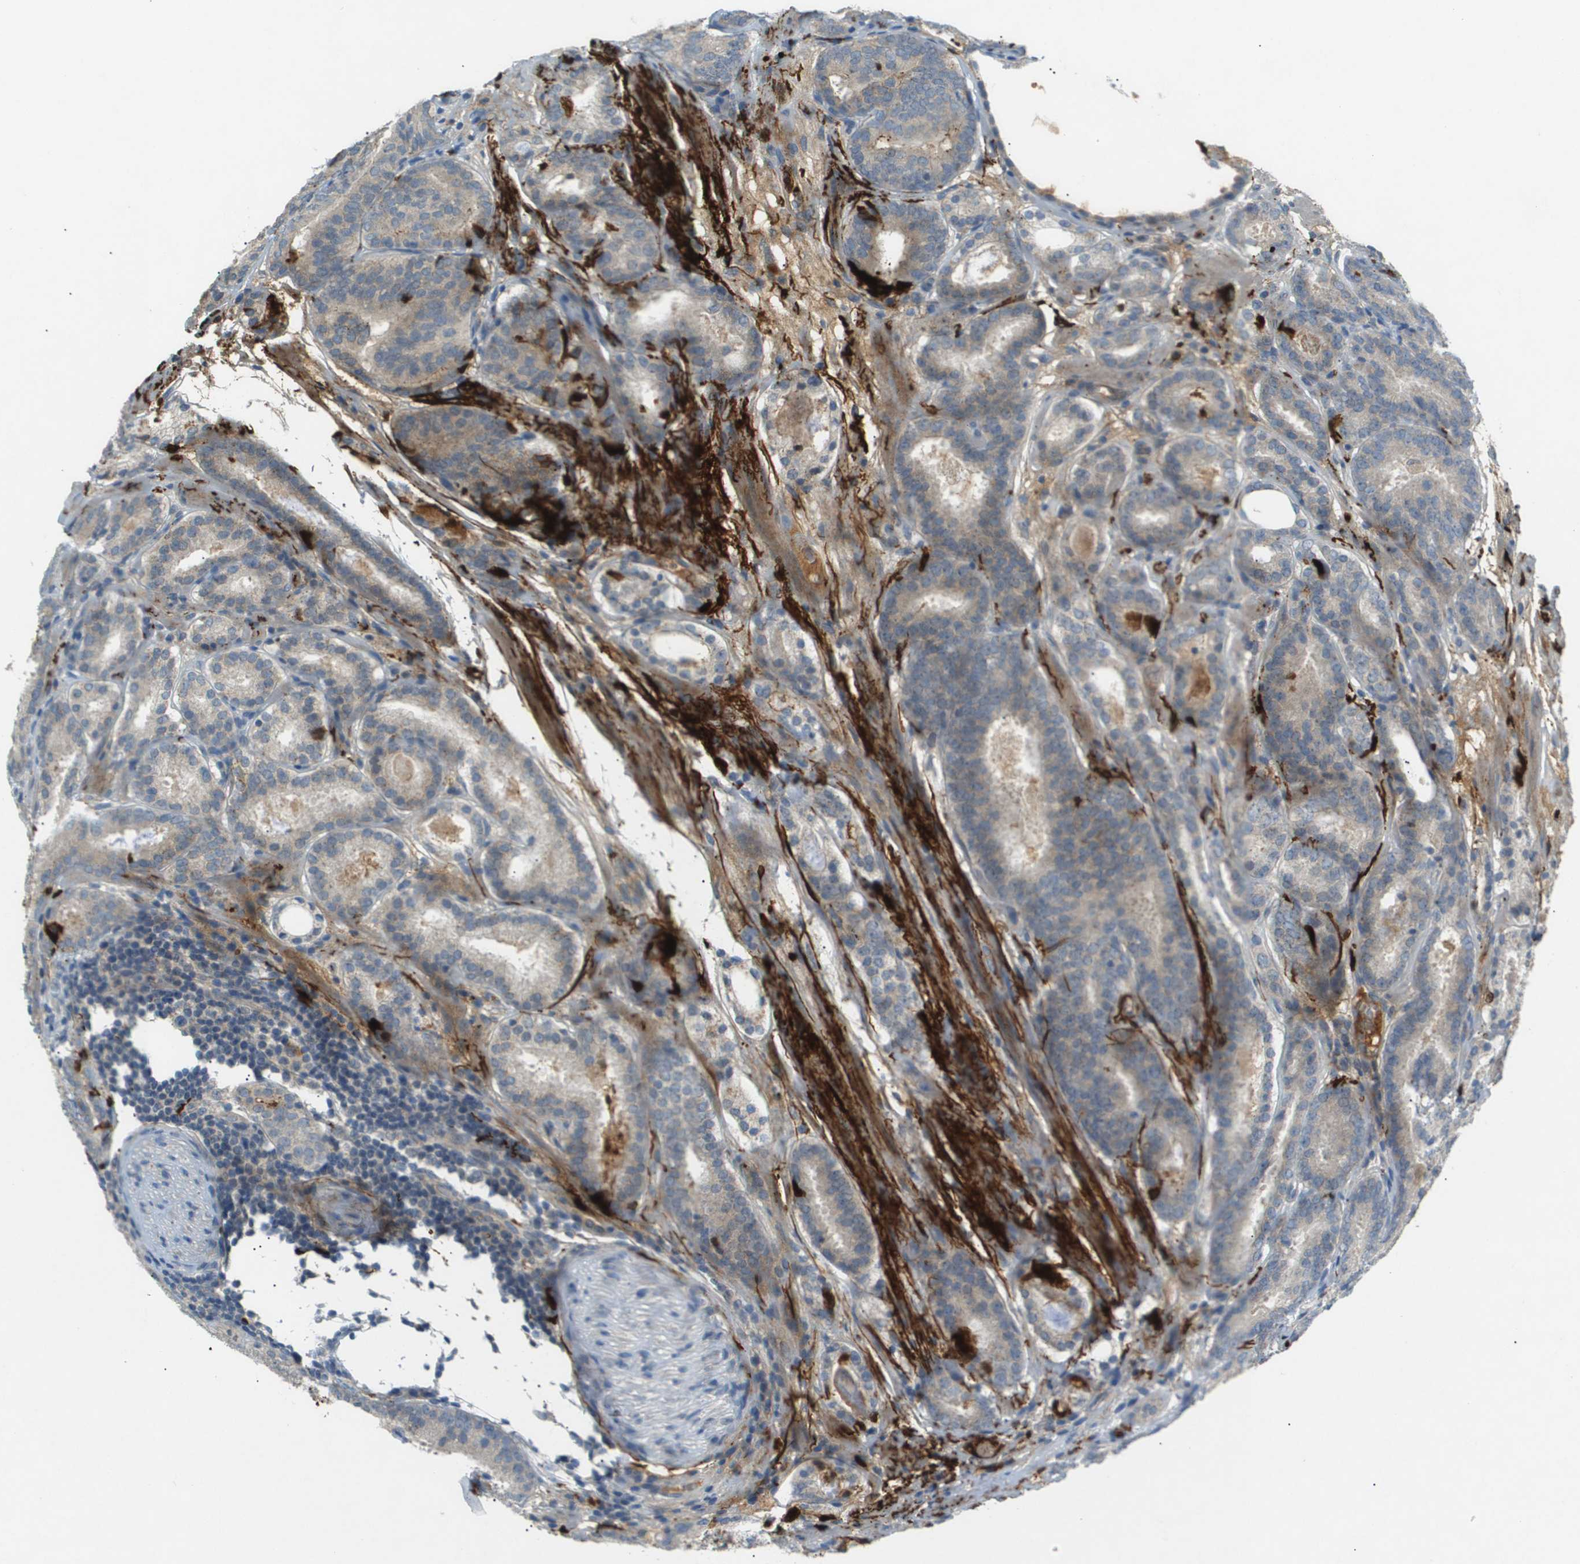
{"staining": {"intensity": "weak", "quantity": "<25%", "location": "cytoplasmic/membranous"}, "tissue": "prostate cancer", "cell_type": "Tumor cells", "image_type": "cancer", "snomed": [{"axis": "morphology", "description": "Adenocarcinoma, Low grade"}, {"axis": "topography", "description": "Prostate"}], "caption": "Immunohistochemistry of prostate cancer (low-grade adenocarcinoma) demonstrates no positivity in tumor cells.", "gene": "VTN", "patient": {"sex": "male", "age": 69}}